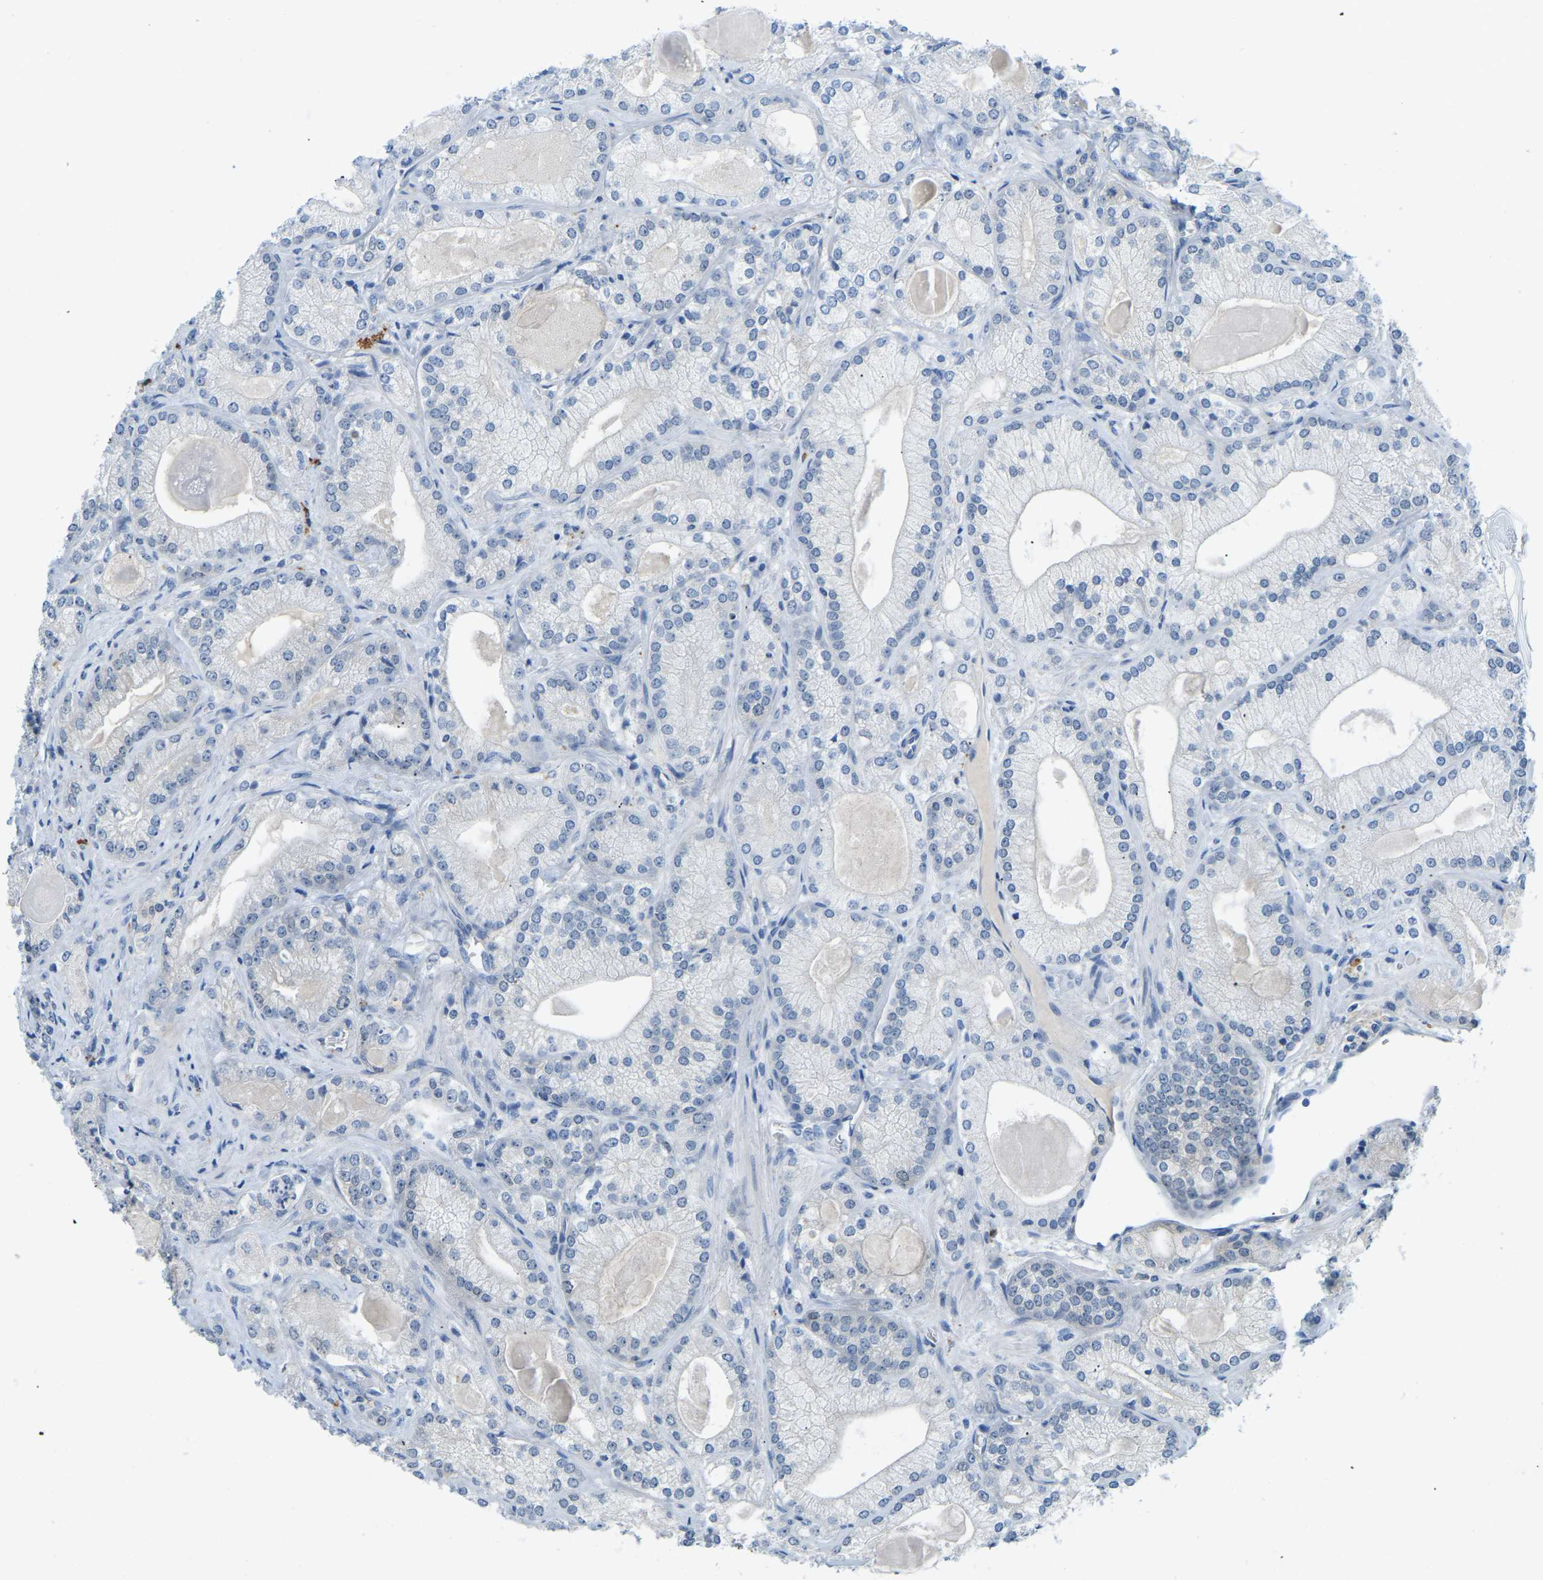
{"staining": {"intensity": "negative", "quantity": "none", "location": "none"}, "tissue": "prostate cancer", "cell_type": "Tumor cells", "image_type": "cancer", "snomed": [{"axis": "morphology", "description": "Adenocarcinoma, Low grade"}, {"axis": "topography", "description": "Prostate"}], "caption": "This photomicrograph is of prostate cancer (low-grade adenocarcinoma) stained with IHC to label a protein in brown with the nuclei are counter-stained blue. There is no positivity in tumor cells.", "gene": "NME8", "patient": {"sex": "male", "age": 65}}